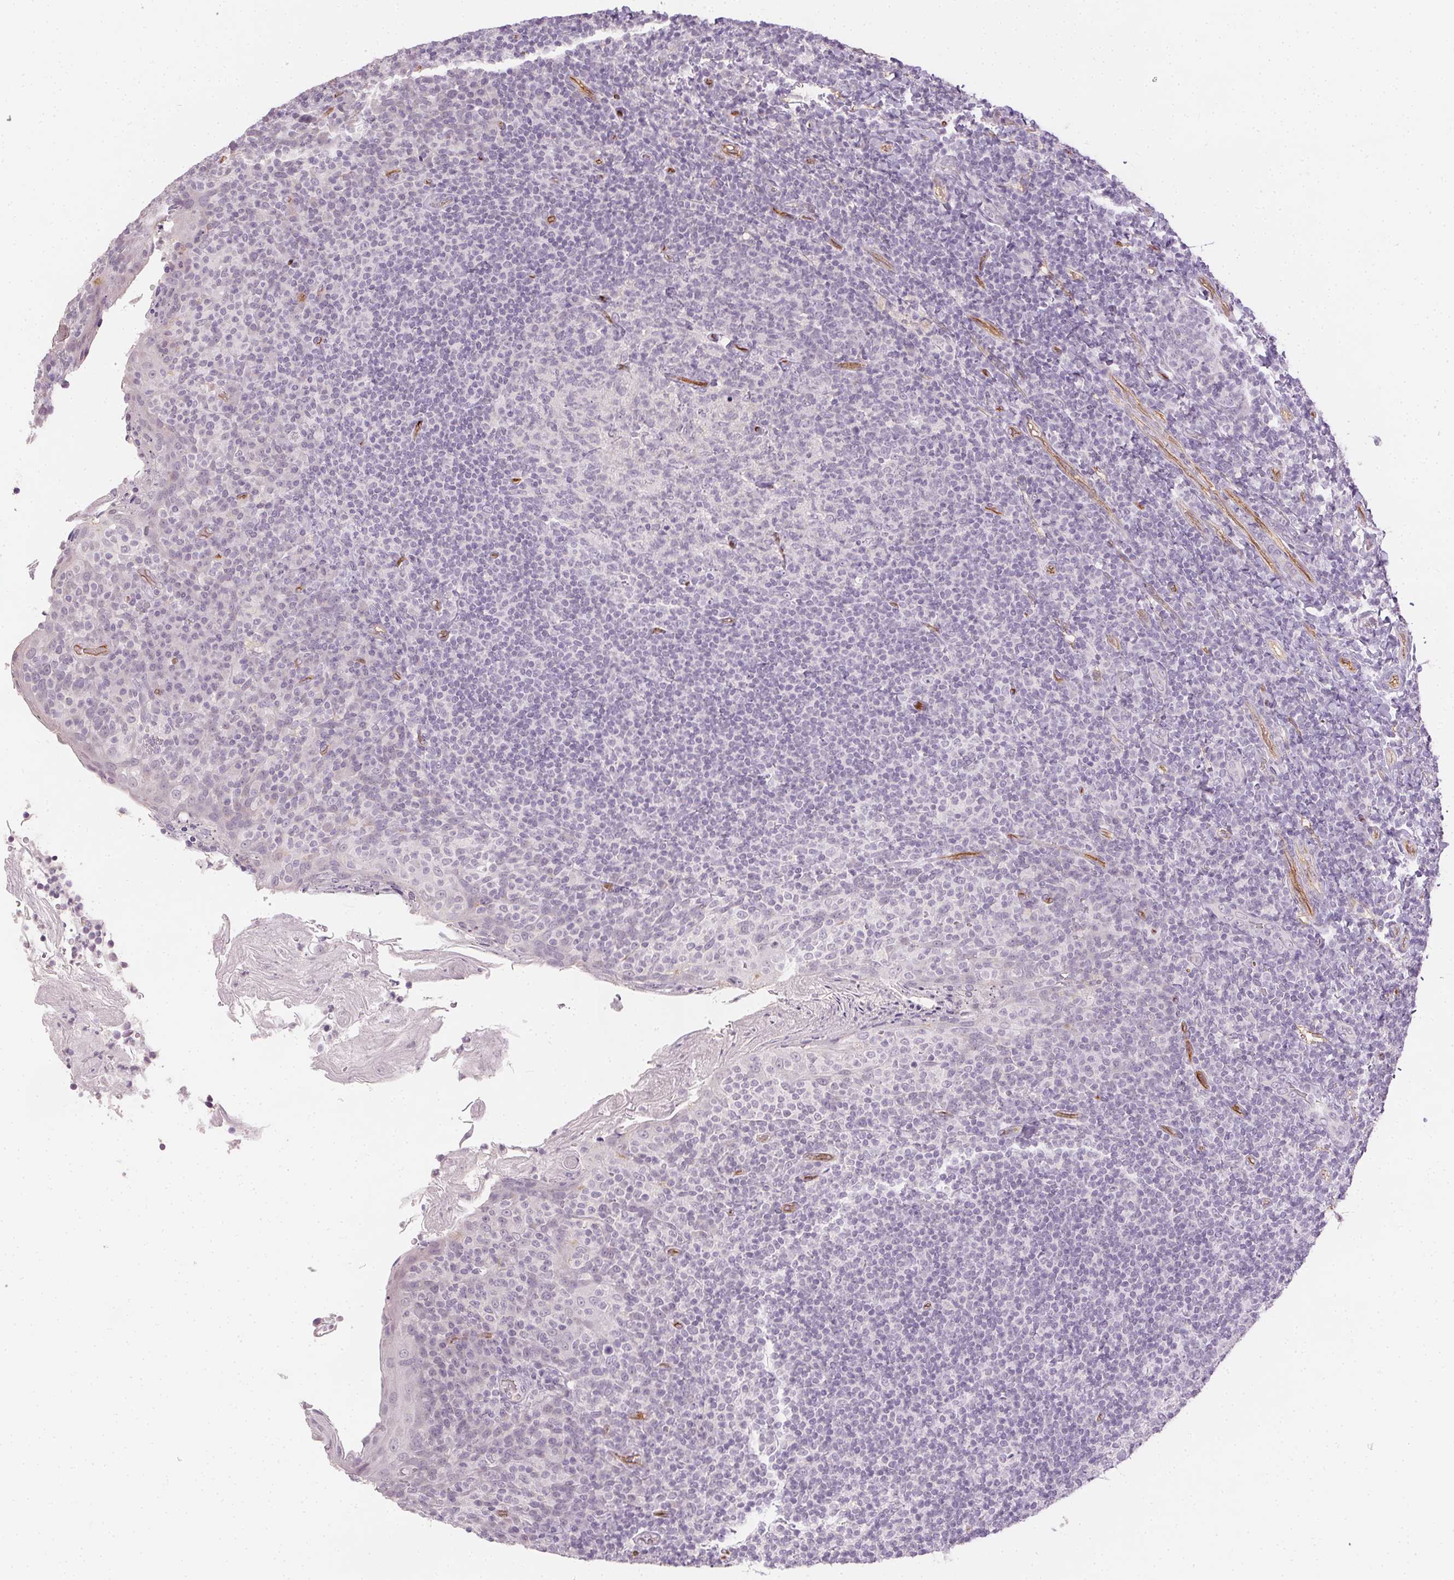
{"staining": {"intensity": "negative", "quantity": "none", "location": "none"}, "tissue": "tonsil", "cell_type": "Germinal center cells", "image_type": "normal", "snomed": [{"axis": "morphology", "description": "Normal tissue, NOS"}, {"axis": "topography", "description": "Tonsil"}], "caption": "This is a histopathology image of immunohistochemistry staining of unremarkable tonsil, which shows no expression in germinal center cells.", "gene": "PODXL", "patient": {"sex": "female", "age": 10}}